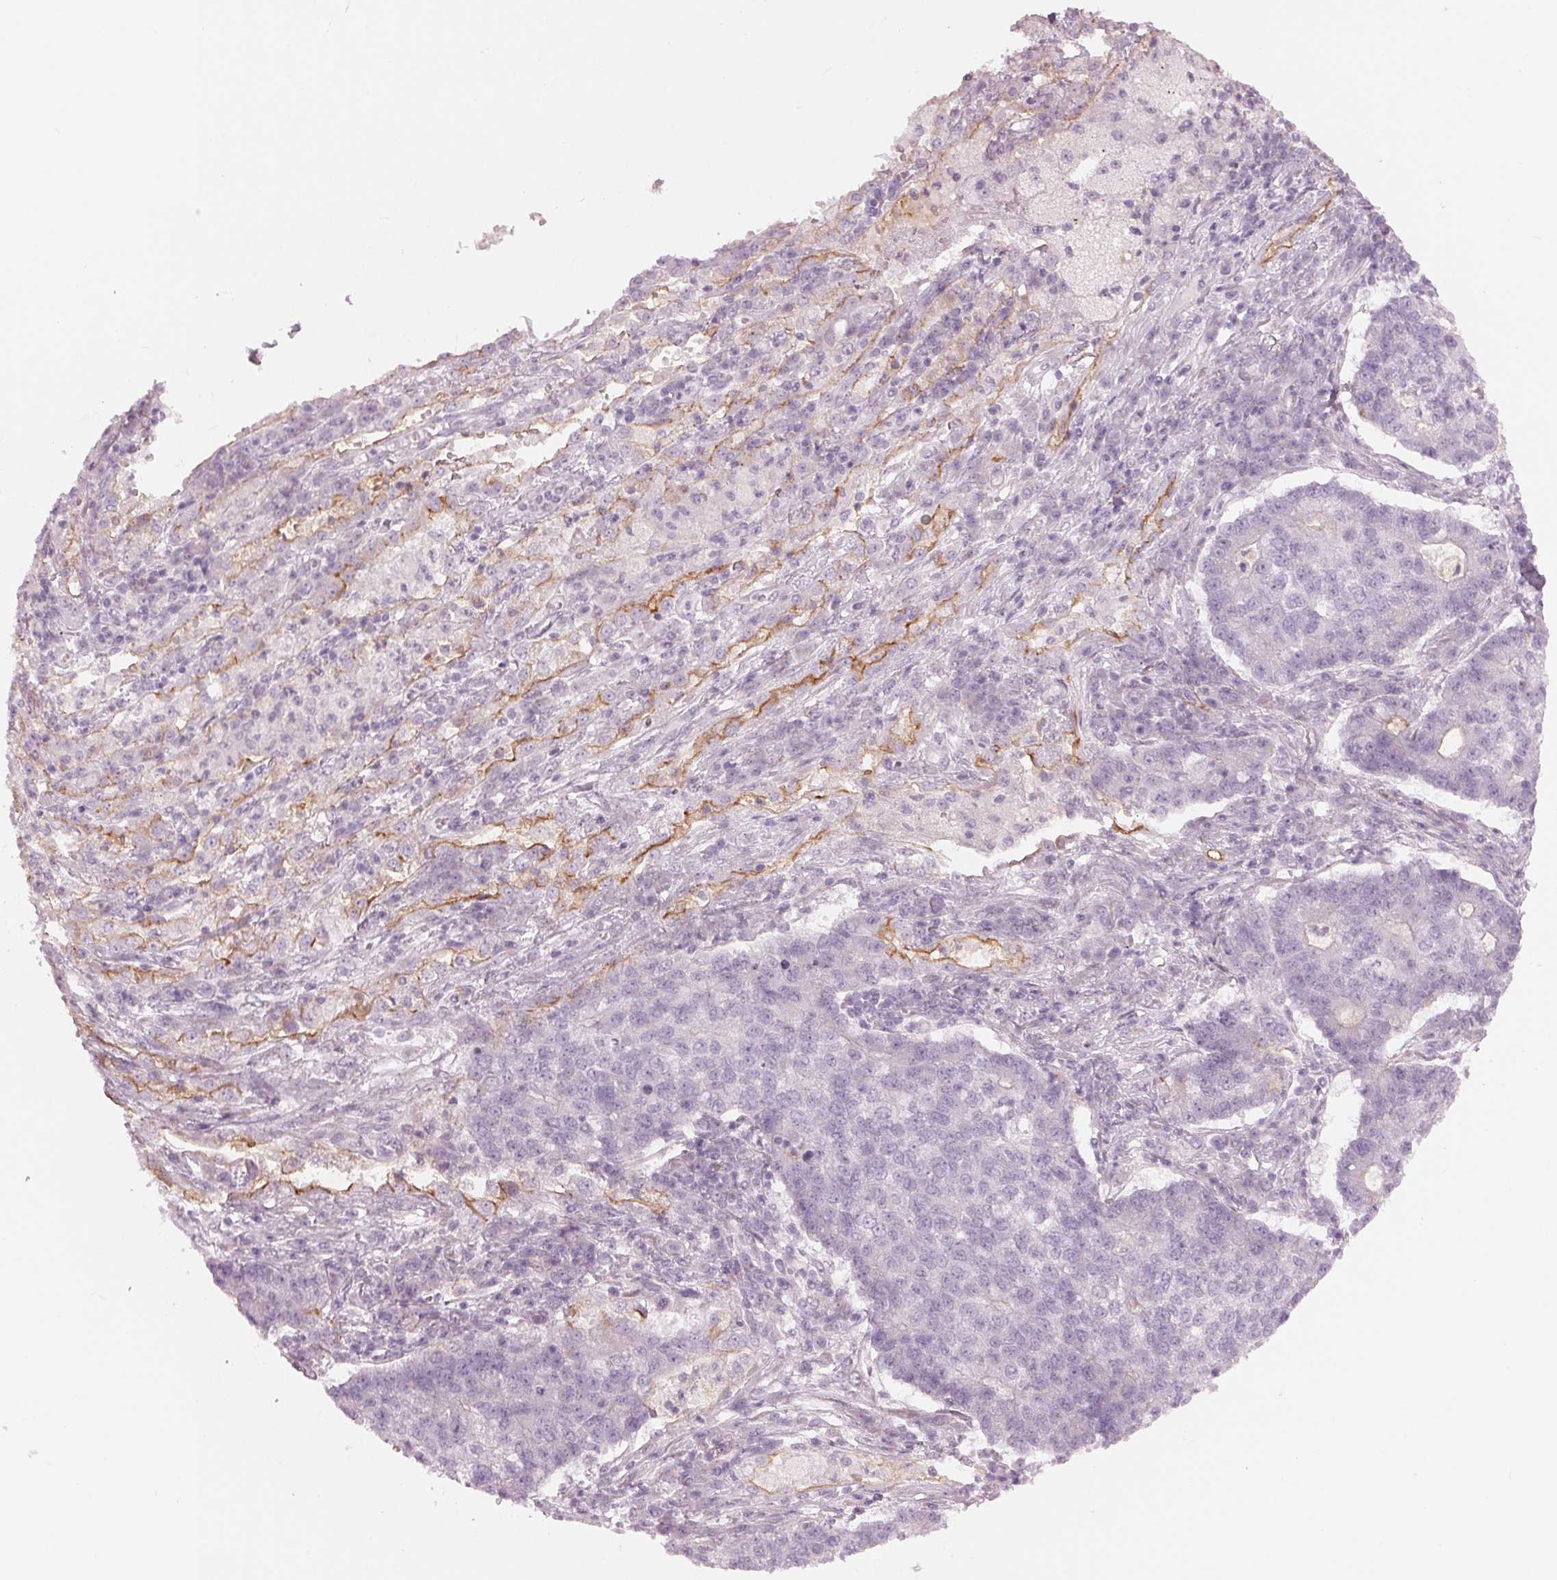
{"staining": {"intensity": "negative", "quantity": "none", "location": "none"}, "tissue": "lung cancer", "cell_type": "Tumor cells", "image_type": "cancer", "snomed": [{"axis": "morphology", "description": "Adenocarcinoma, NOS"}, {"axis": "topography", "description": "Lung"}], "caption": "Immunohistochemical staining of adenocarcinoma (lung) displays no significant expression in tumor cells.", "gene": "PRAP1", "patient": {"sex": "male", "age": 57}}